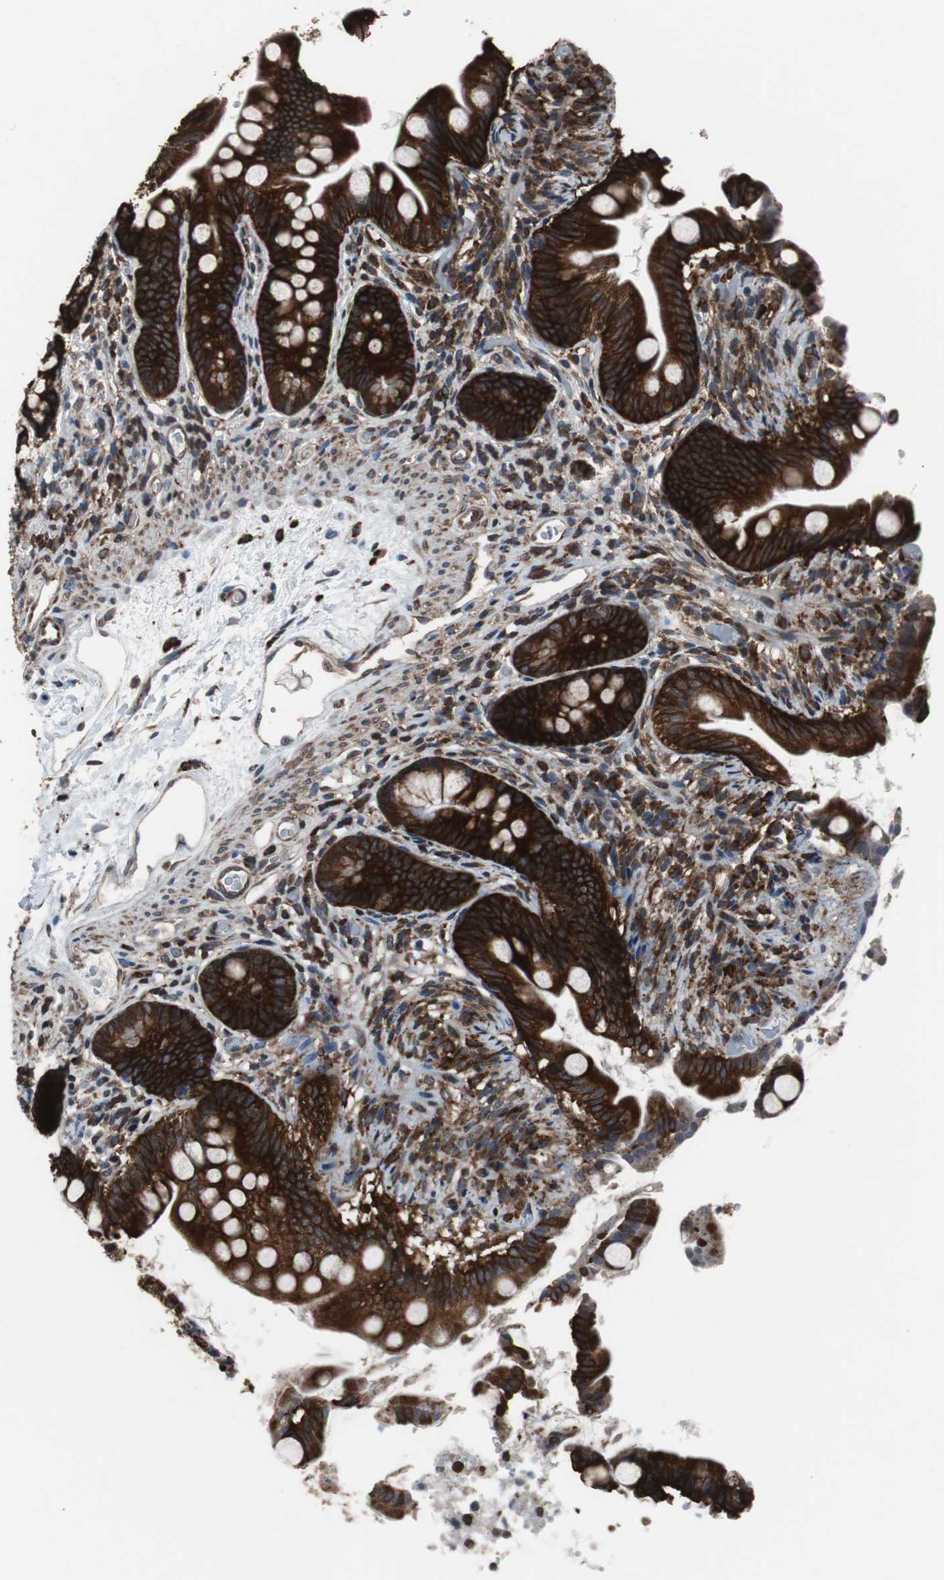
{"staining": {"intensity": "strong", "quantity": ">75%", "location": "cytoplasmic/membranous"}, "tissue": "small intestine", "cell_type": "Glandular cells", "image_type": "normal", "snomed": [{"axis": "morphology", "description": "Normal tissue, NOS"}, {"axis": "topography", "description": "Small intestine"}], "caption": "Immunohistochemical staining of benign human small intestine exhibits strong cytoplasmic/membranous protein positivity in approximately >75% of glandular cells.", "gene": "USP10", "patient": {"sex": "female", "age": 56}}